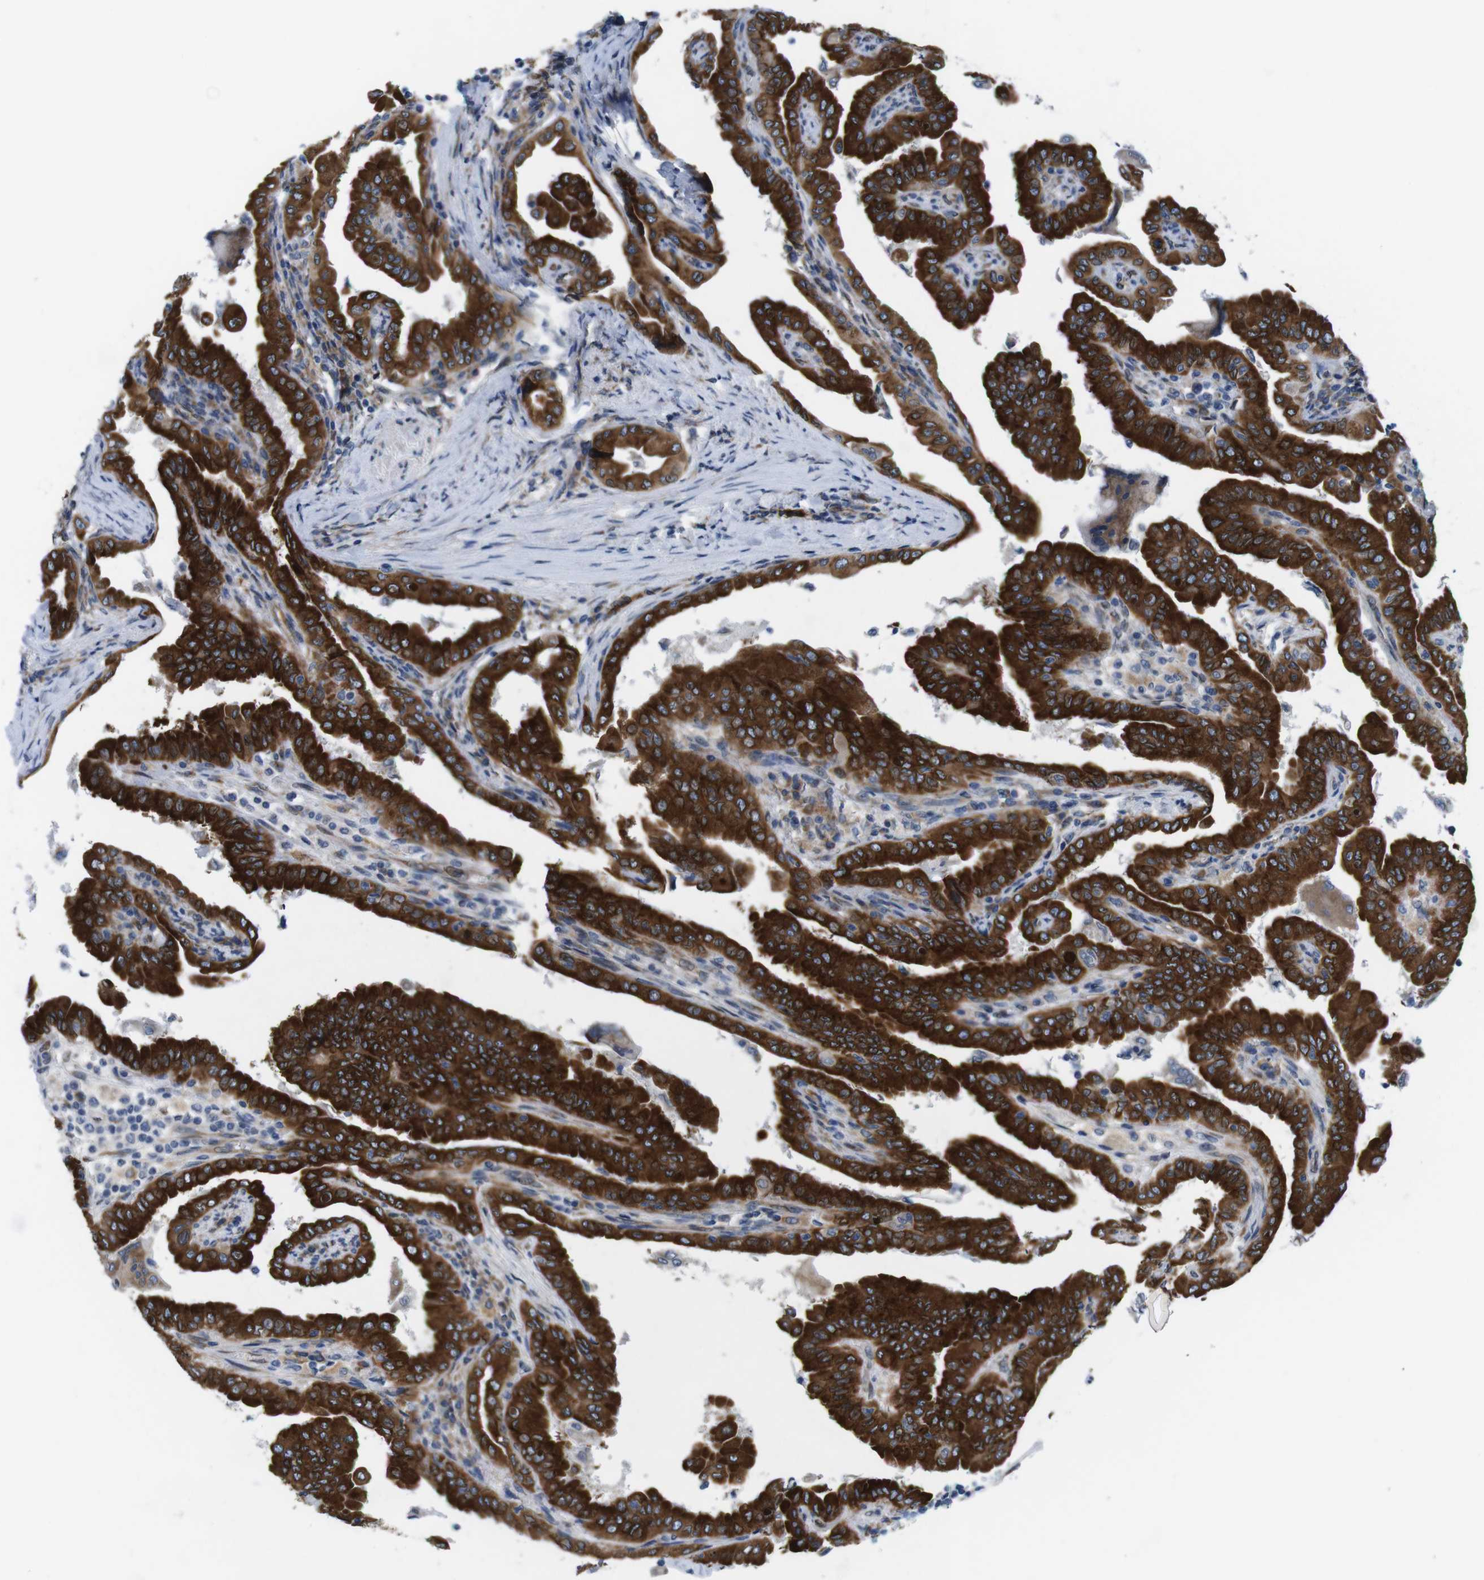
{"staining": {"intensity": "strong", "quantity": ">75%", "location": "cytoplasmic/membranous"}, "tissue": "thyroid cancer", "cell_type": "Tumor cells", "image_type": "cancer", "snomed": [{"axis": "morphology", "description": "Papillary adenocarcinoma, NOS"}, {"axis": "topography", "description": "Thyroid gland"}], "caption": "Approximately >75% of tumor cells in human thyroid cancer (papillary adenocarcinoma) demonstrate strong cytoplasmic/membranous protein positivity as visualized by brown immunohistochemical staining.", "gene": "HACD3", "patient": {"sex": "male", "age": 33}}